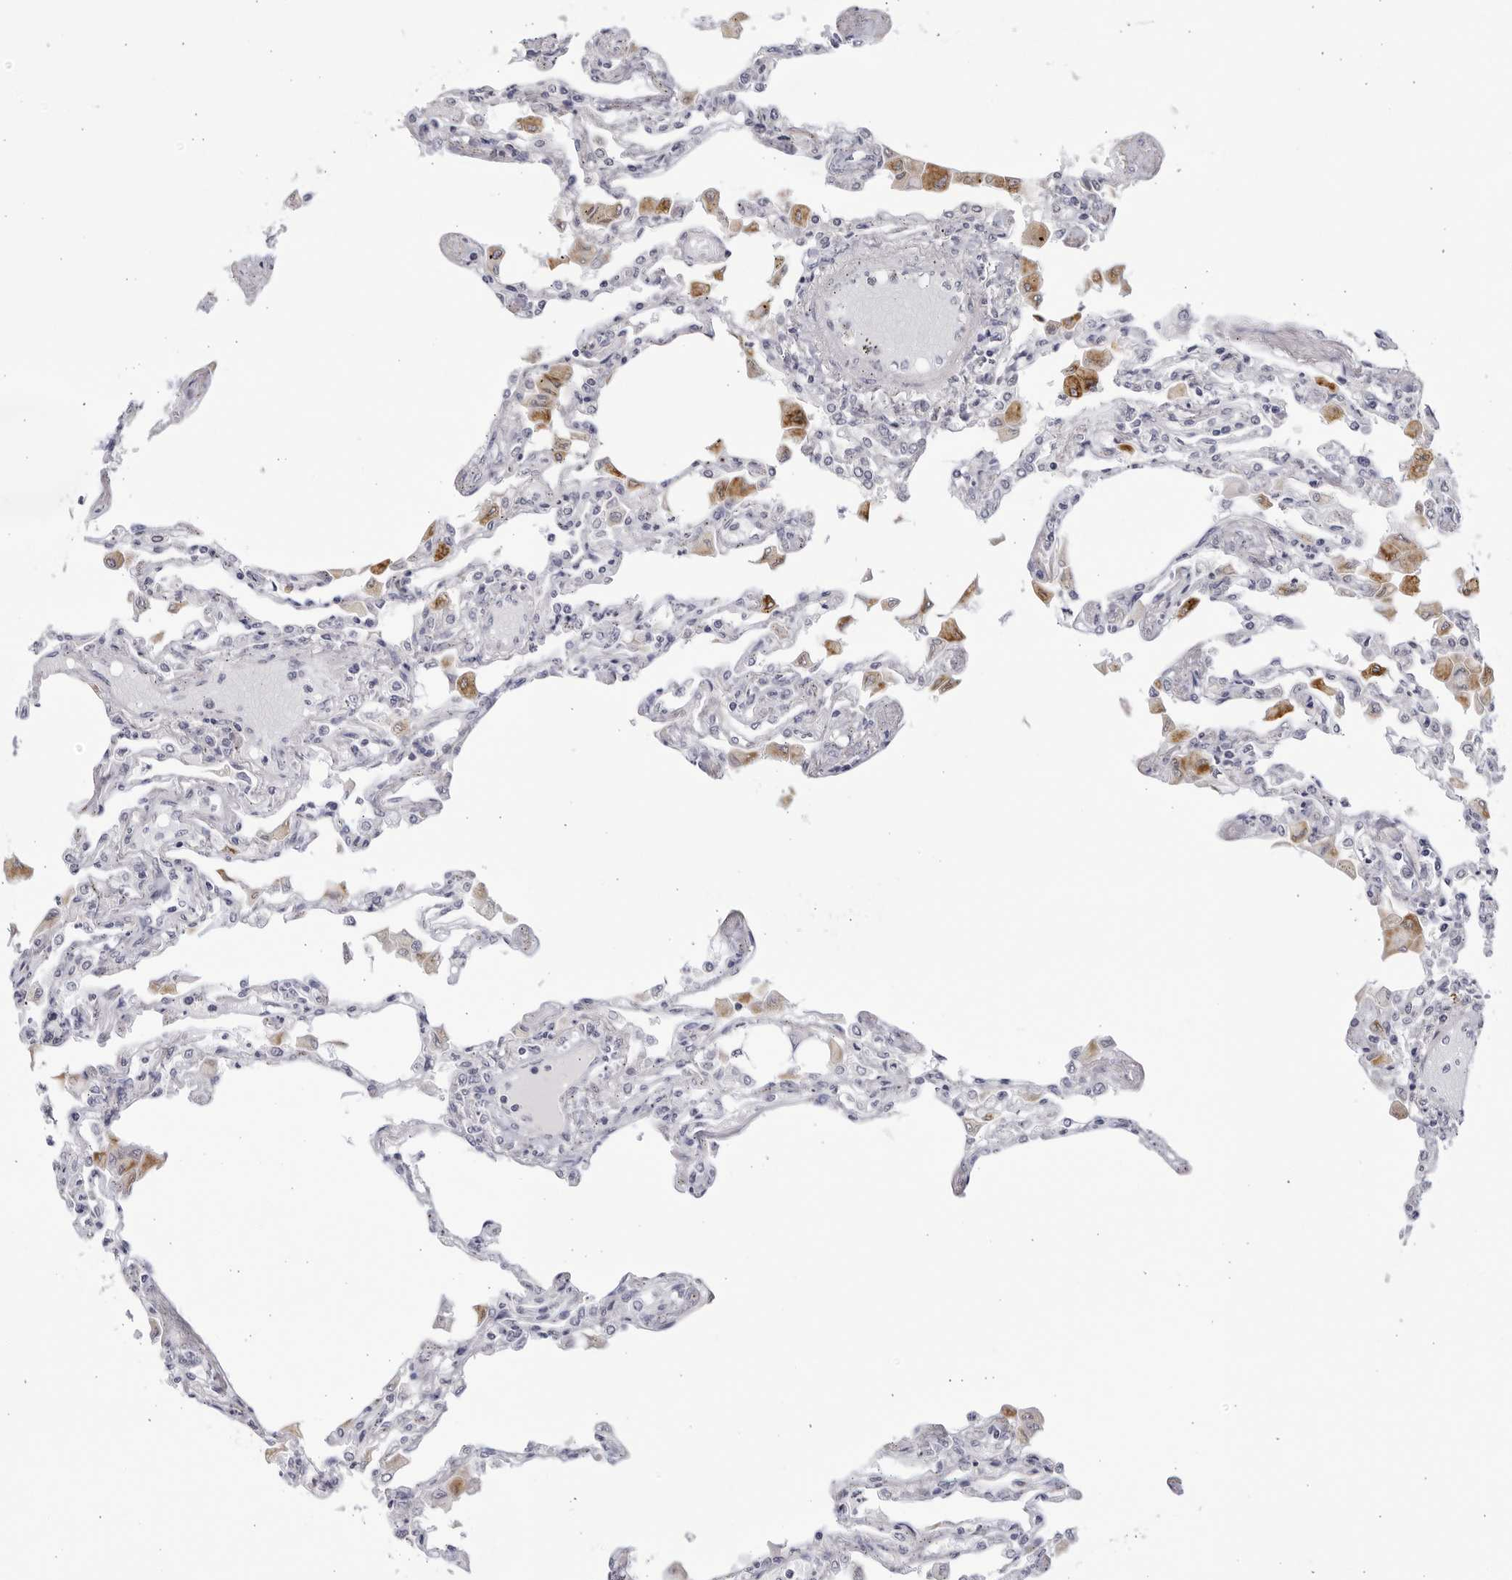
{"staining": {"intensity": "negative", "quantity": "none", "location": "none"}, "tissue": "lung", "cell_type": "Alveolar cells", "image_type": "normal", "snomed": [{"axis": "morphology", "description": "Normal tissue, NOS"}, {"axis": "topography", "description": "Bronchus"}, {"axis": "topography", "description": "Lung"}], "caption": "This is a micrograph of immunohistochemistry (IHC) staining of benign lung, which shows no staining in alveolar cells. (Stains: DAB (3,3'-diaminobenzidine) immunohistochemistry with hematoxylin counter stain, Microscopy: brightfield microscopy at high magnification).", "gene": "CNBD1", "patient": {"sex": "female", "age": 49}}